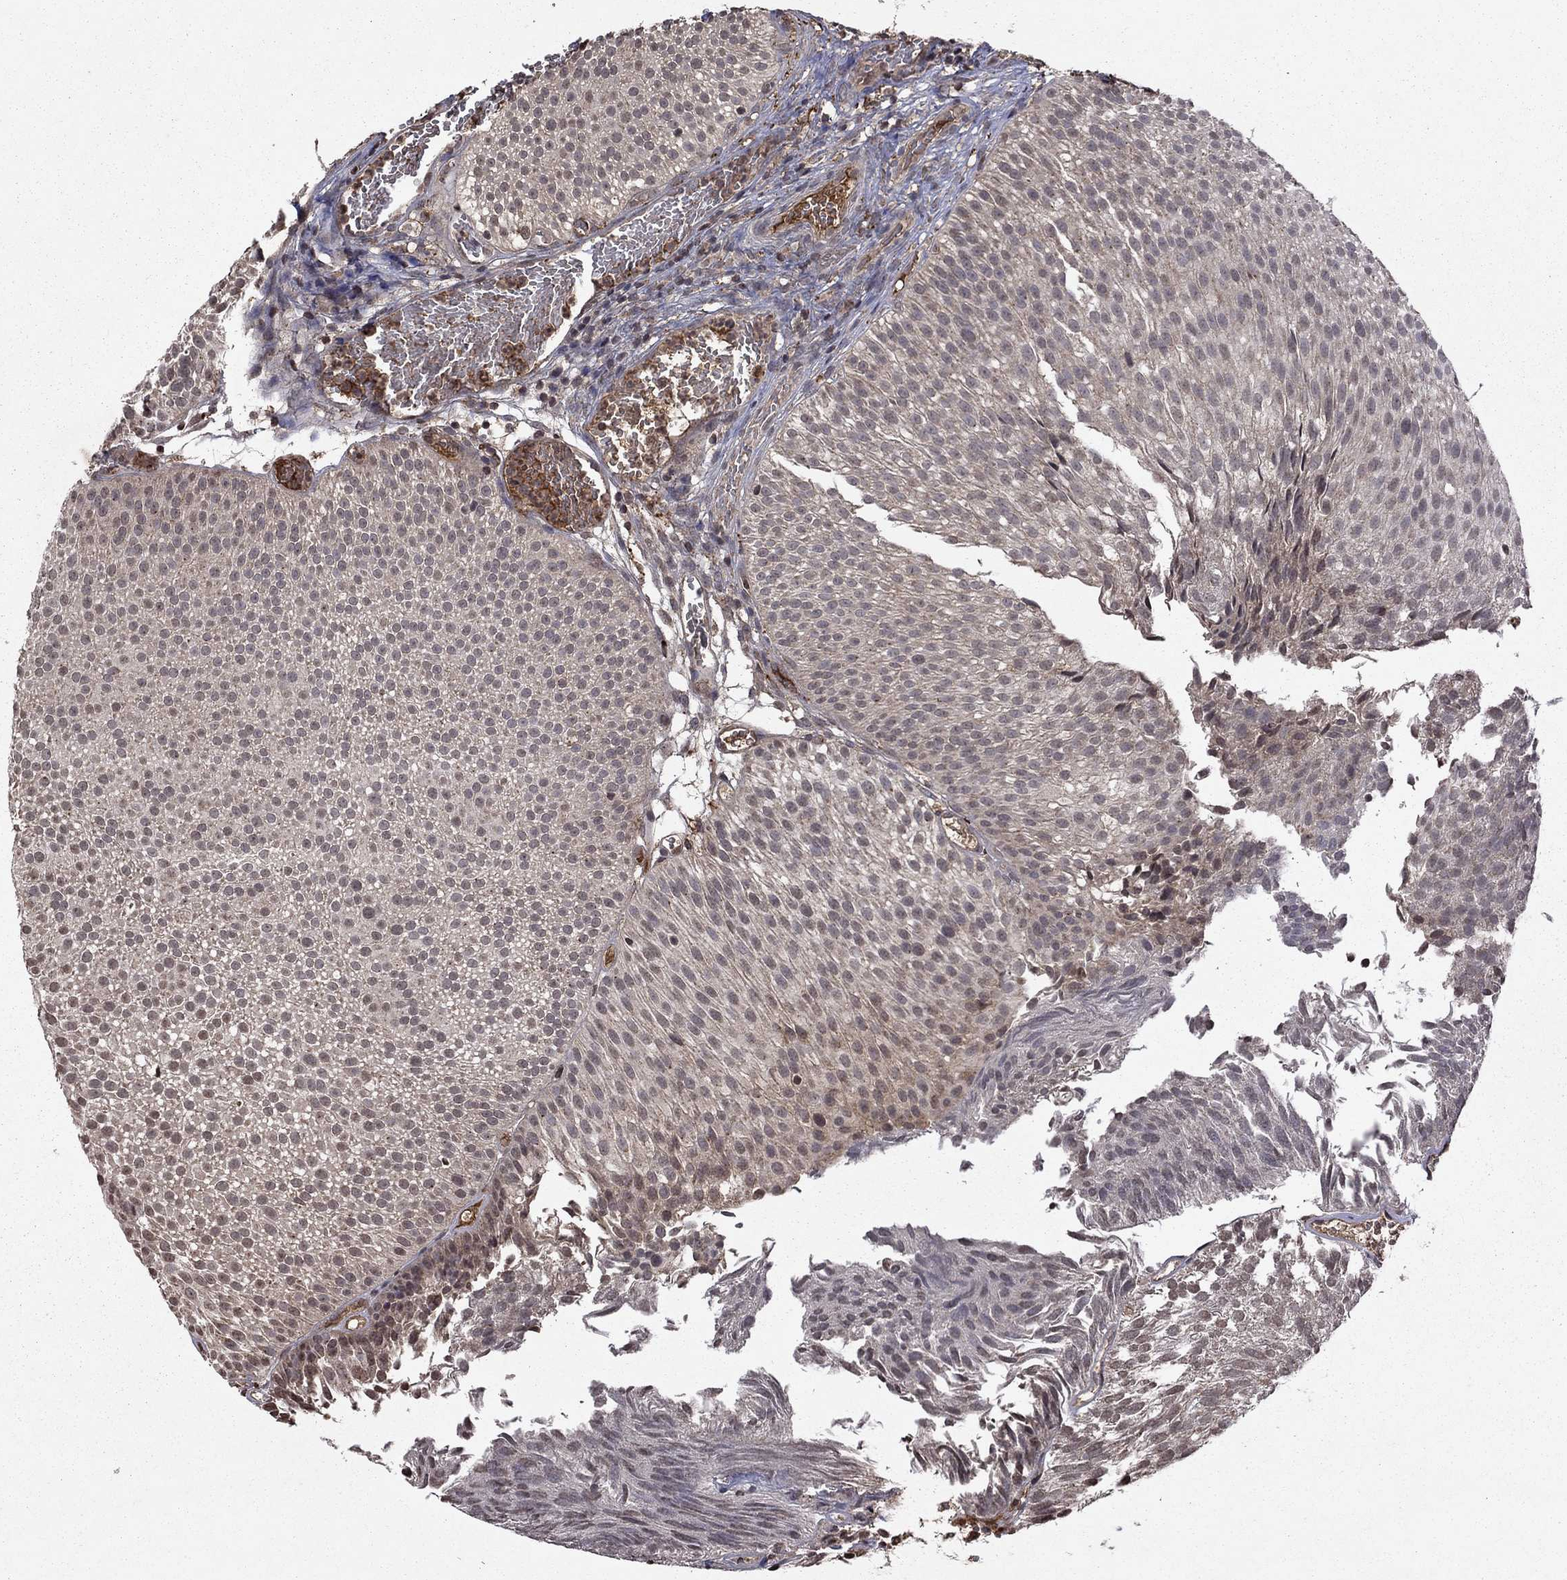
{"staining": {"intensity": "negative", "quantity": "none", "location": "none"}, "tissue": "urothelial cancer", "cell_type": "Tumor cells", "image_type": "cancer", "snomed": [{"axis": "morphology", "description": "Urothelial carcinoma, Low grade"}, {"axis": "topography", "description": "Urinary bladder"}], "caption": "This is an IHC image of human urothelial cancer. There is no positivity in tumor cells.", "gene": "NLGN1", "patient": {"sex": "male", "age": 65}}